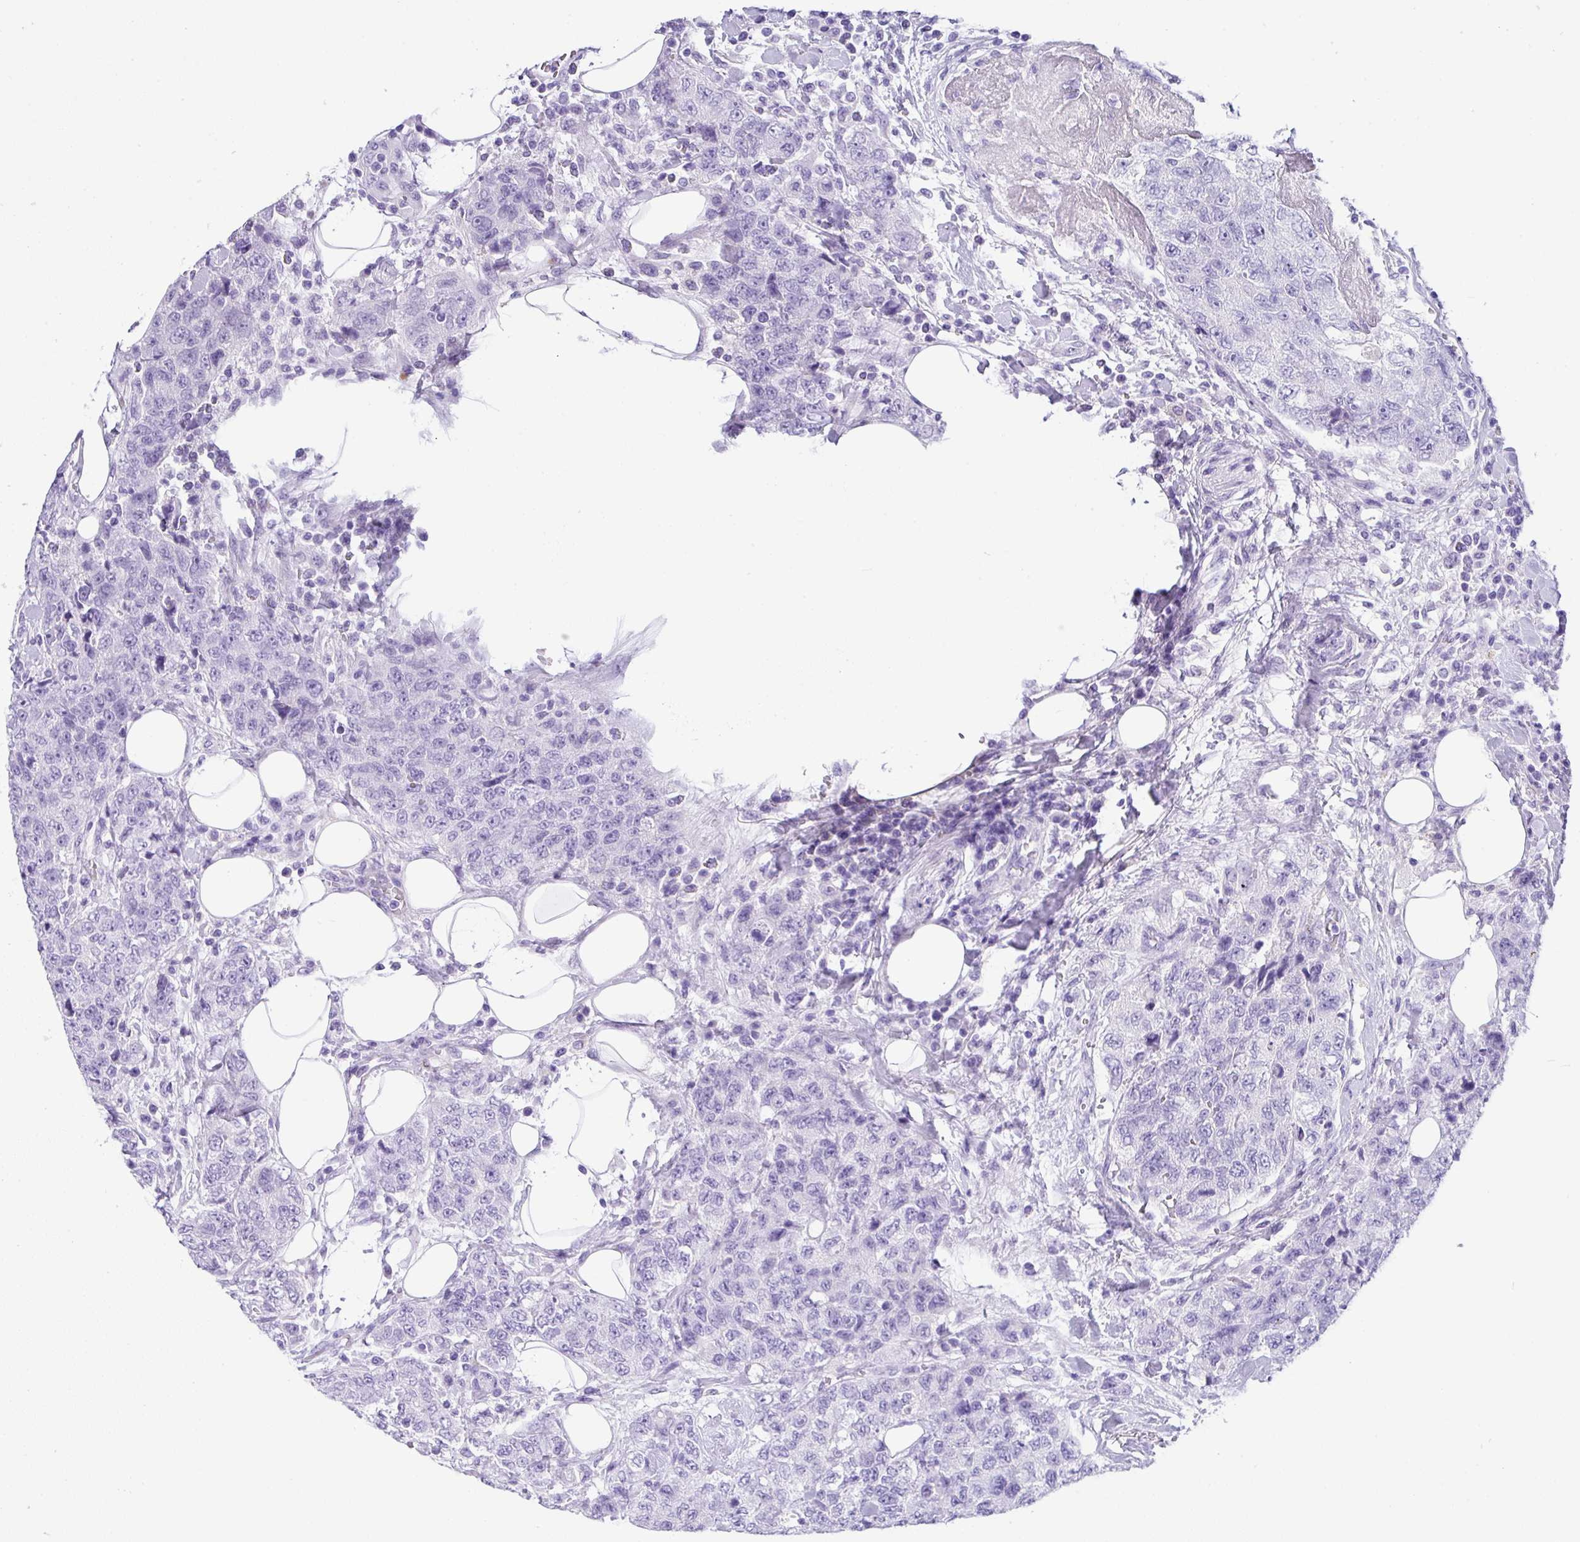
{"staining": {"intensity": "negative", "quantity": "none", "location": "none"}, "tissue": "urothelial cancer", "cell_type": "Tumor cells", "image_type": "cancer", "snomed": [{"axis": "morphology", "description": "Urothelial carcinoma, High grade"}, {"axis": "topography", "description": "Urinary bladder"}], "caption": "Protein analysis of urothelial carcinoma (high-grade) displays no significant positivity in tumor cells.", "gene": "ZG16", "patient": {"sex": "female", "age": 78}}